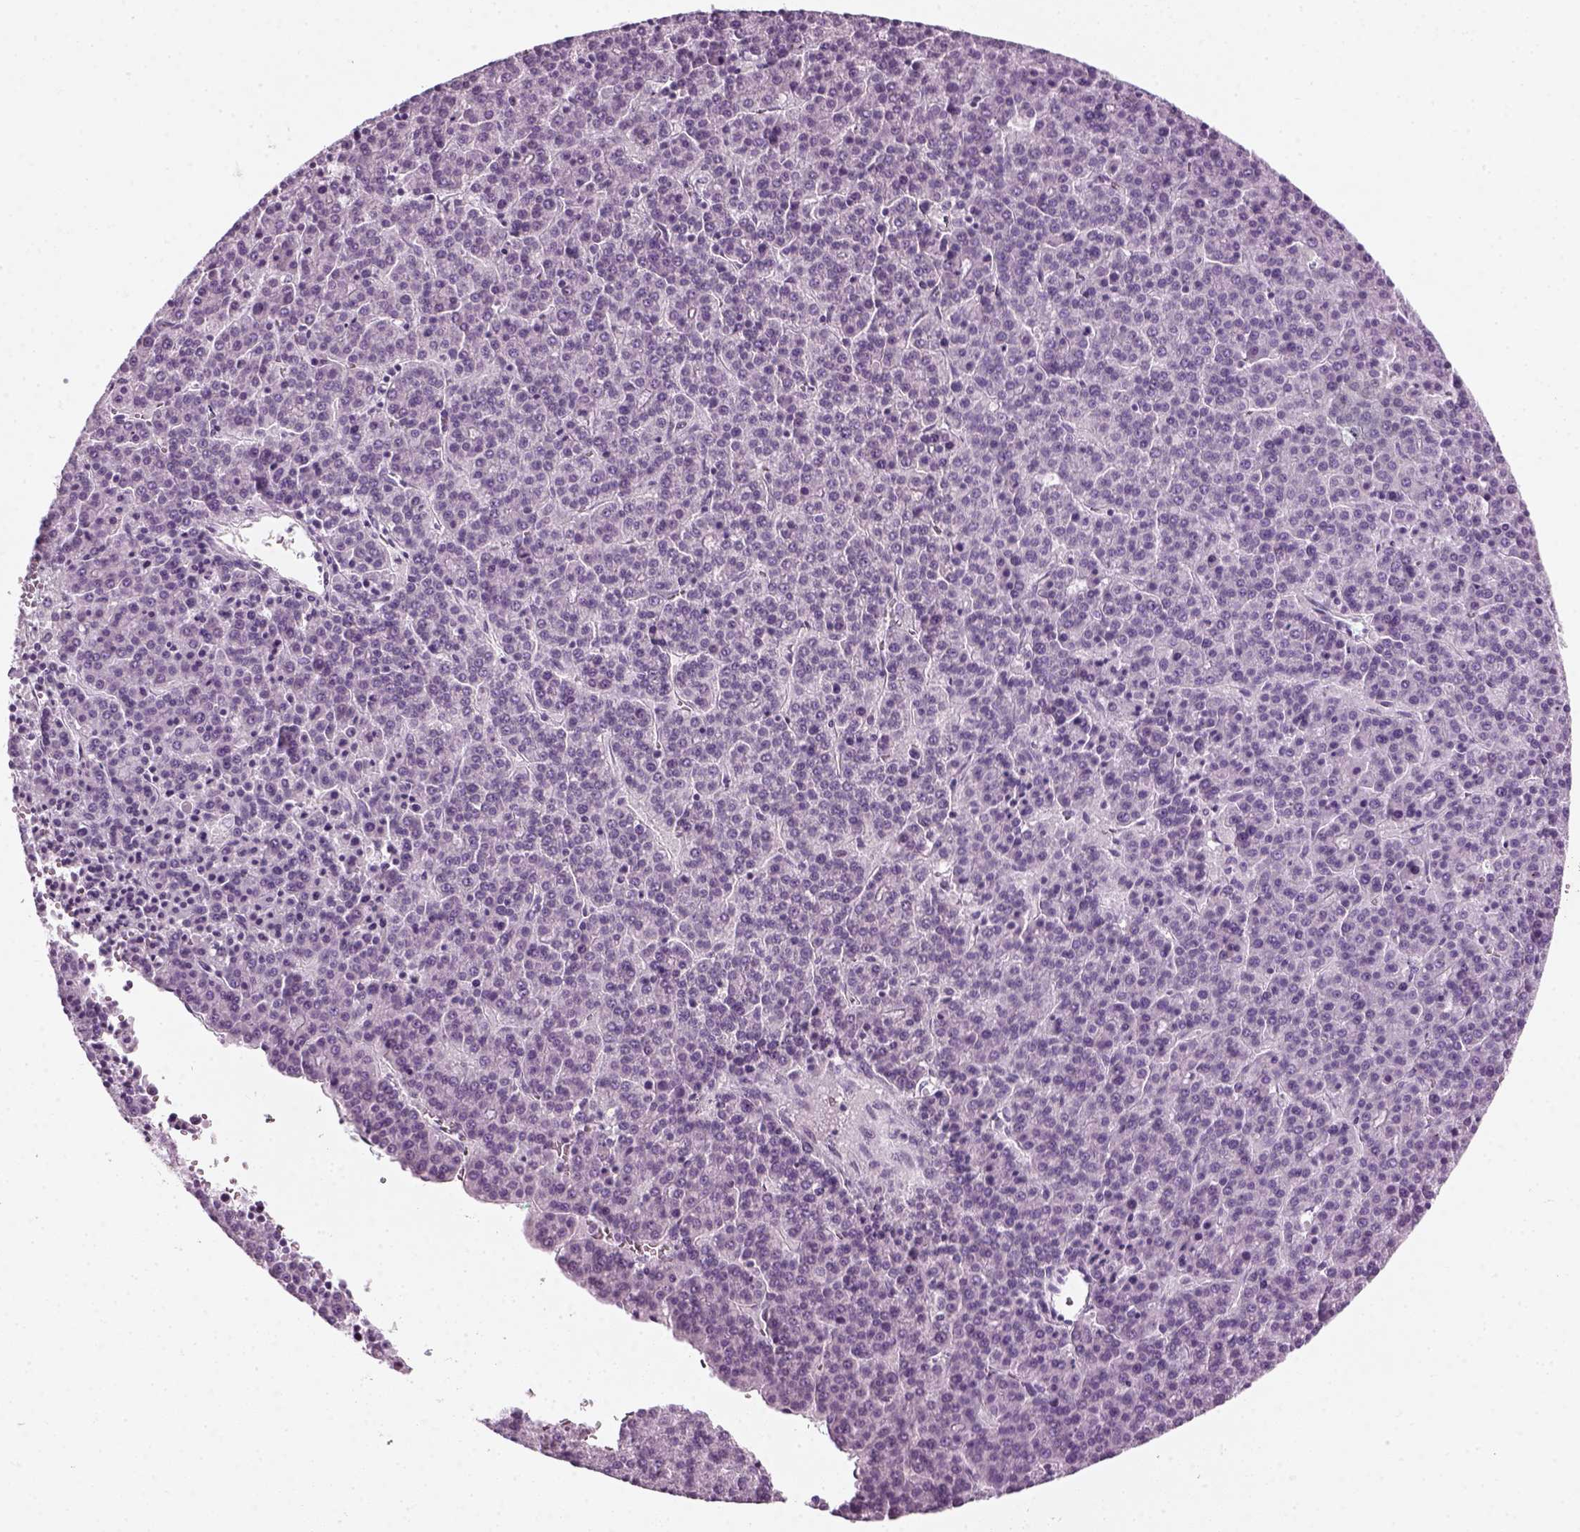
{"staining": {"intensity": "negative", "quantity": "none", "location": "none"}, "tissue": "liver cancer", "cell_type": "Tumor cells", "image_type": "cancer", "snomed": [{"axis": "morphology", "description": "Carcinoma, Hepatocellular, NOS"}, {"axis": "topography", "description": "Liver"}], "caption": "Immunohistochemical staining of hepatocellular carcinoma (liver) exhibits no significant expression in tumor cells.", "gene": "KRT75", "patient": {"sex": "female", "age": 58}}